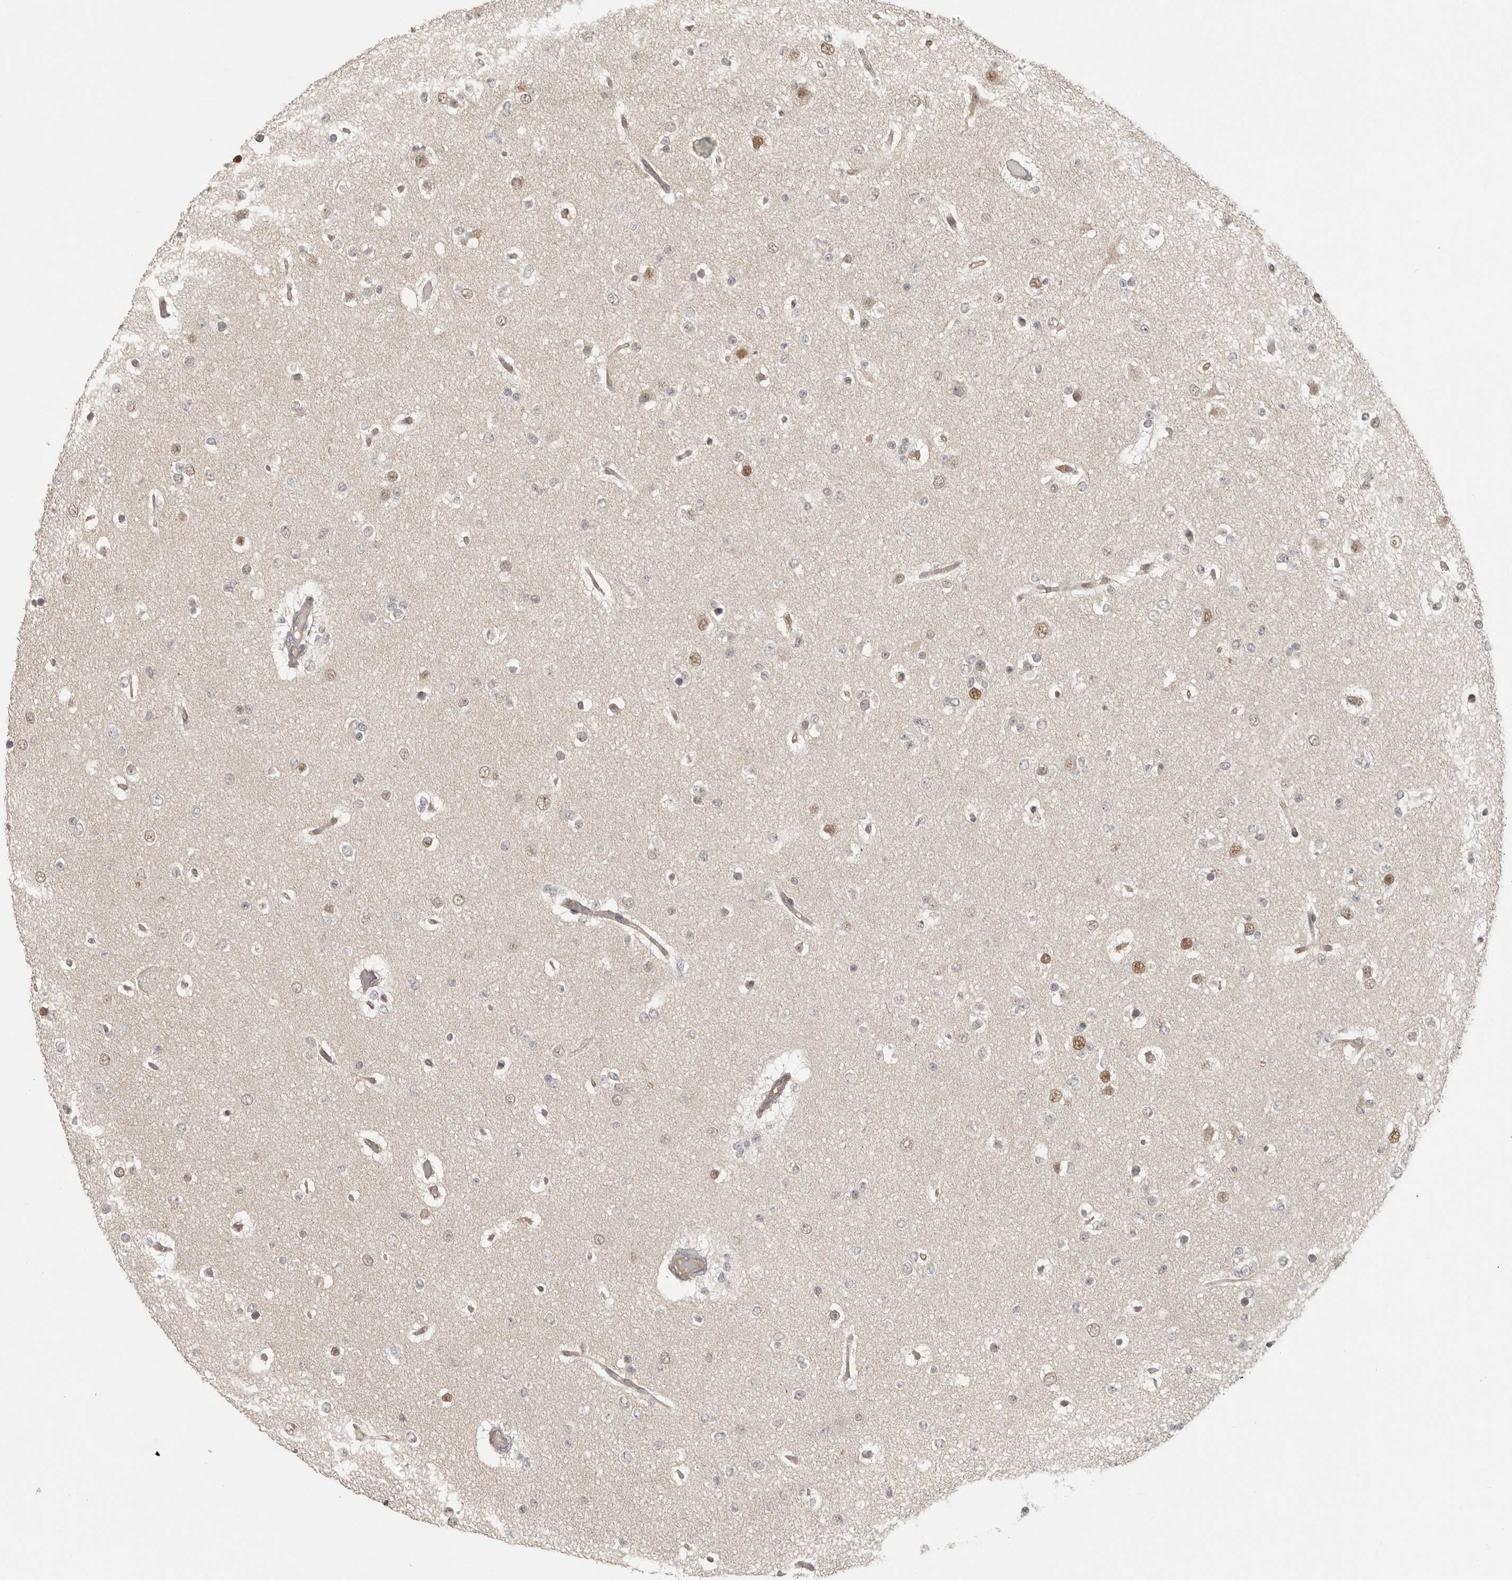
{"staining": {"intensity": "weak", "quantity": "<25%", "location": "nuclear"}, "tissue": "glioma", "cell_type": "Tumor cells", "image_type": "cancer", "snomed": [{"axis": "morphology", "description": "Glioma, malignant, Low grade"}, {"axis": "topography", "description": "Brain"}], "caption": "Photomicrograph shows no protein positivity in tumor cells of malignant low-grade glioma tissue.", "gene": "PSMA5", "patient": {"sex": "female", "age": 22}}